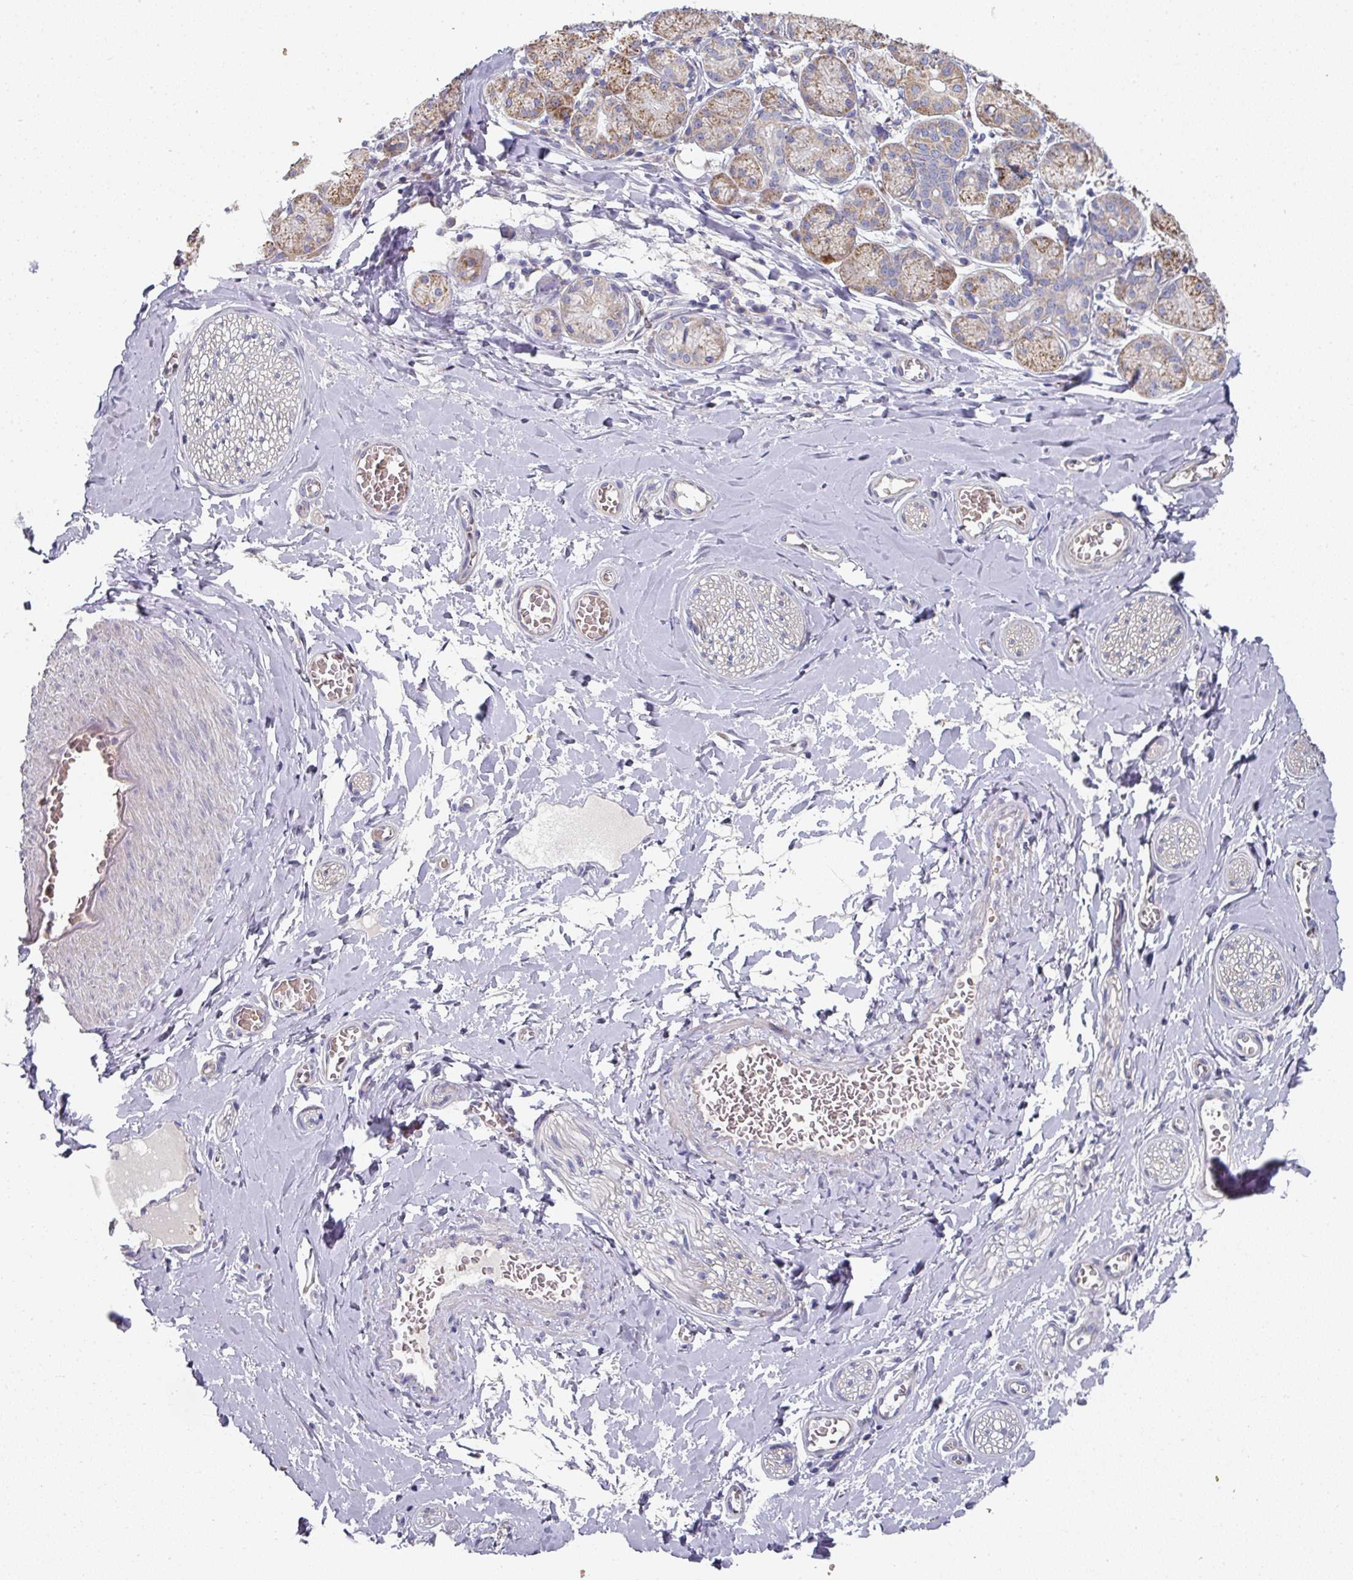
{"staining": {"intensity": "negative", "quantity": "none", "location": "none"}, "tissue": "adipose tissue", "cell_type": "Adipocytes", "image_type": "normal", "snomed": [{"axis": "morphology", "description": "Normal tissue, NOS"}, {"axis": "topography", "description": "Salivary gland"}, {"axis": "topography", "description": "Peripheral nerve tissue"}], "caption": "Protein analysis of benign adipose tissue displays no significant positivity in adipocytes.", "gene": "PYROXD2", "patient": {"sex": "female", "age": 24}}